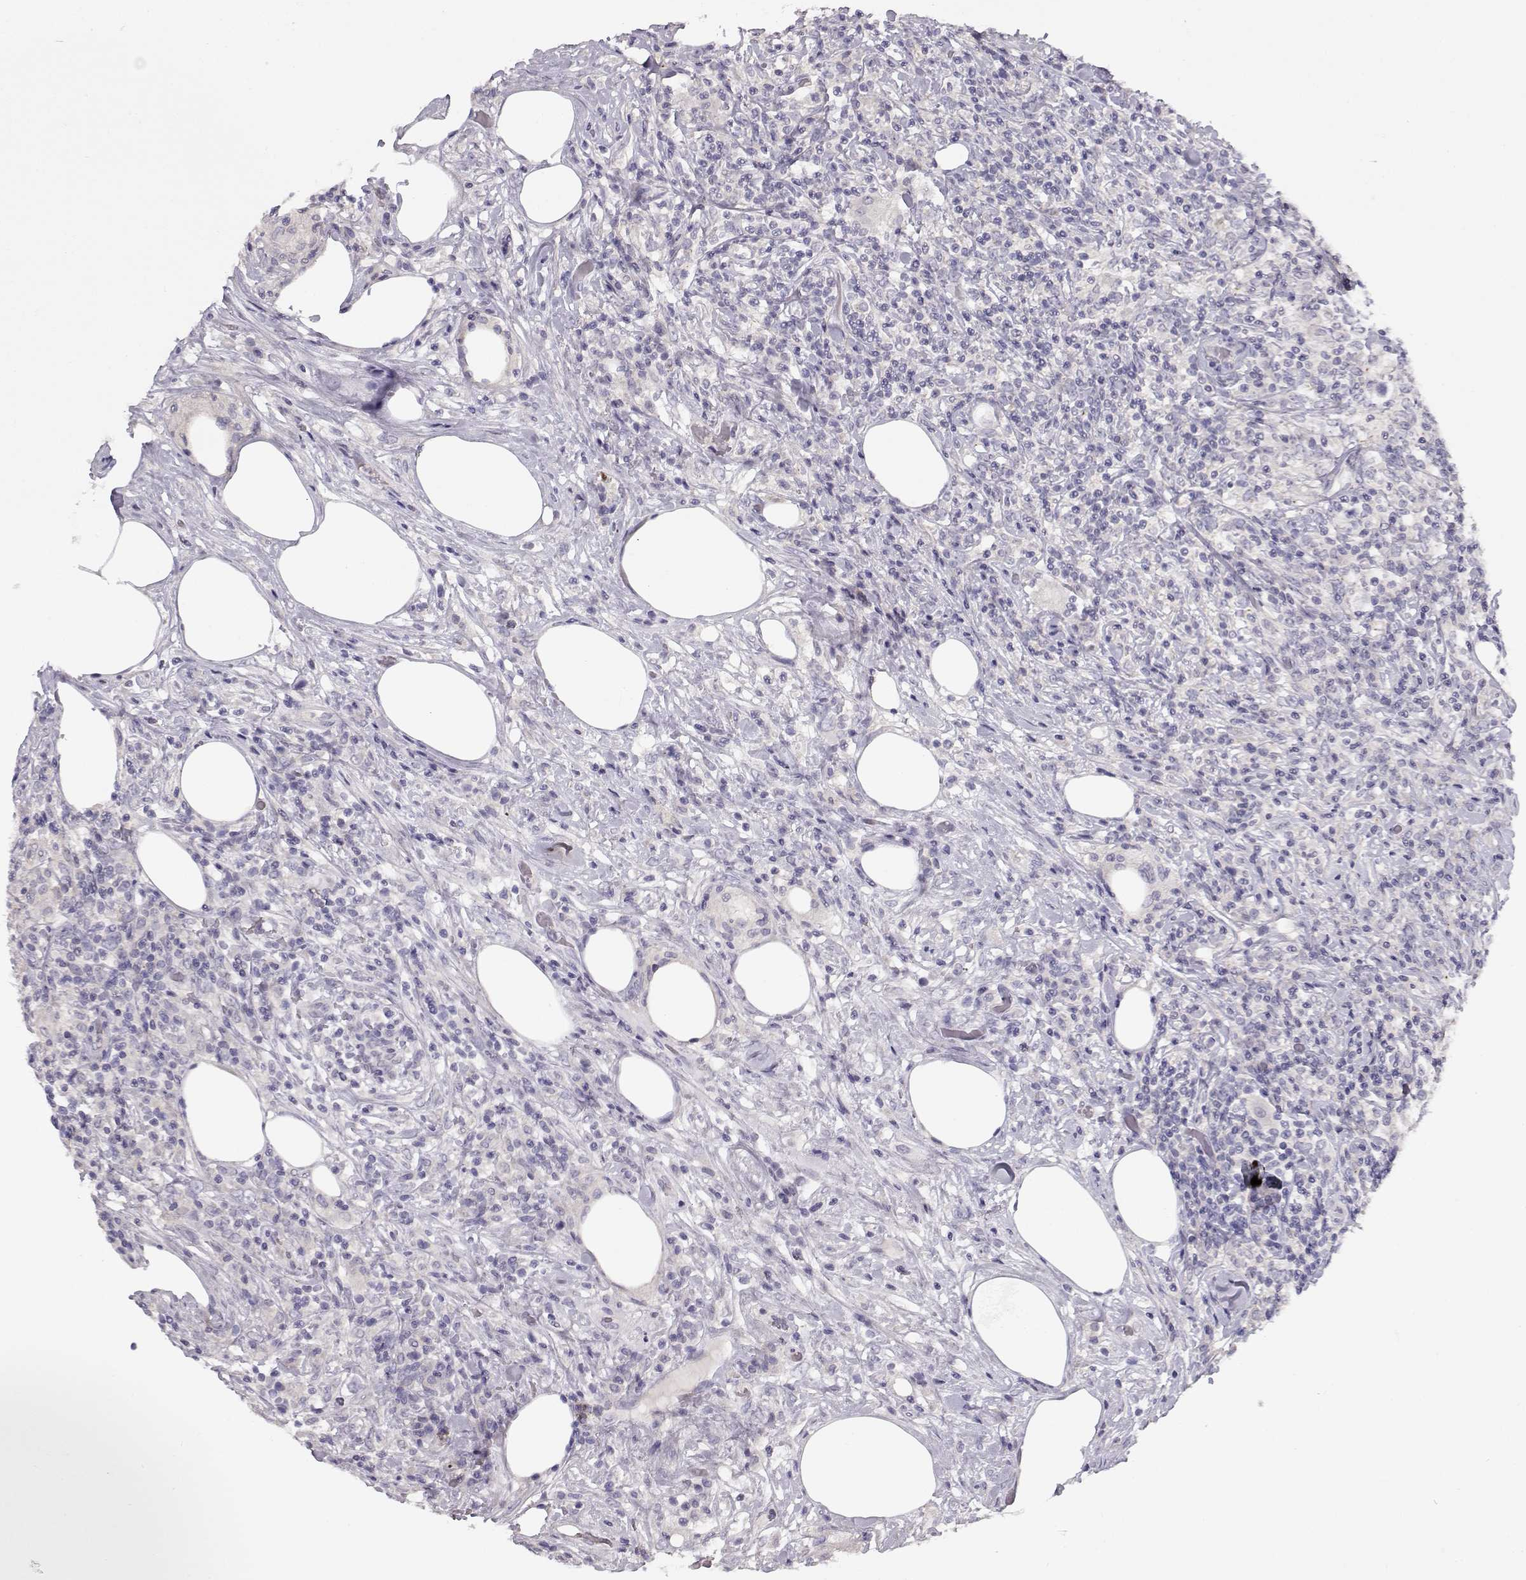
{"staining": {"intensity": "negative", "quantity": "none", "location": "none"}, "tissue": "lymphoma", "cell_type": "Tumor cells", "image_type": "cancer", "snomed": [{"axis": "morphology", "description": "Malignant lymphoma, non-Hodgkin's type, High grade"}, {"axis": "topography", "description": "Lymph node"}], "caption": "Immunohistochemistry of human lymphoma shows no positivity in tumor cells.", "gene": "GRK1", "patient": {"sex": "female", "age": 84}}